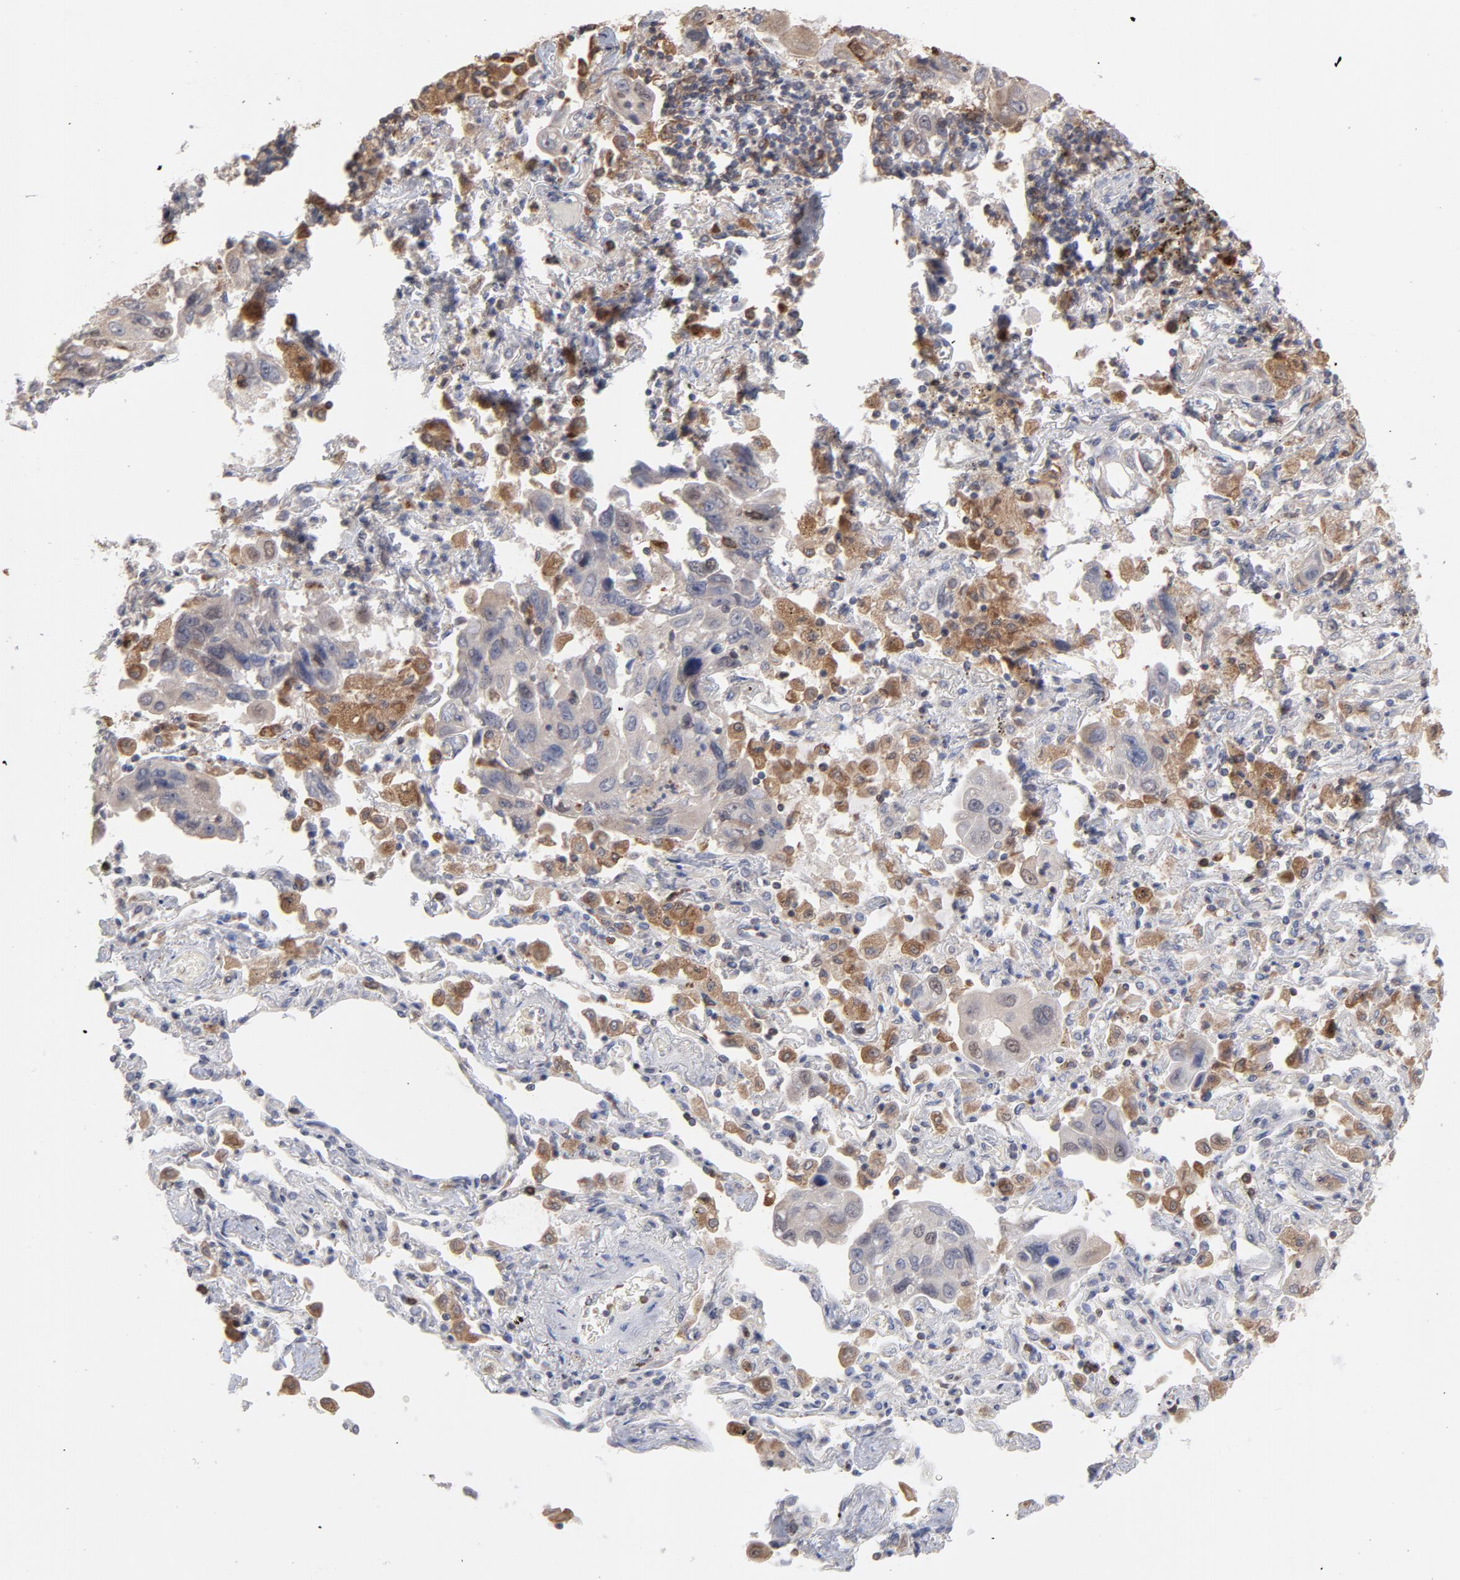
{"staining": {"intensity": "negative", "quantity": "none", "location": "none"}, "tissue": "lung cancer", "cell_type": "Tumor cells", "image_type": "cancer", "snomed": [{"axis": "morphology", "description": "Adenocarcinoma, NOS"}, {"axis": "topography", "description": "Lung"}], "caption": "Tumor cells show no significant positivity in adenocarcinoma (lung).", "gene": "OAS1", "patient": {"sex": "male", "age": 64}}